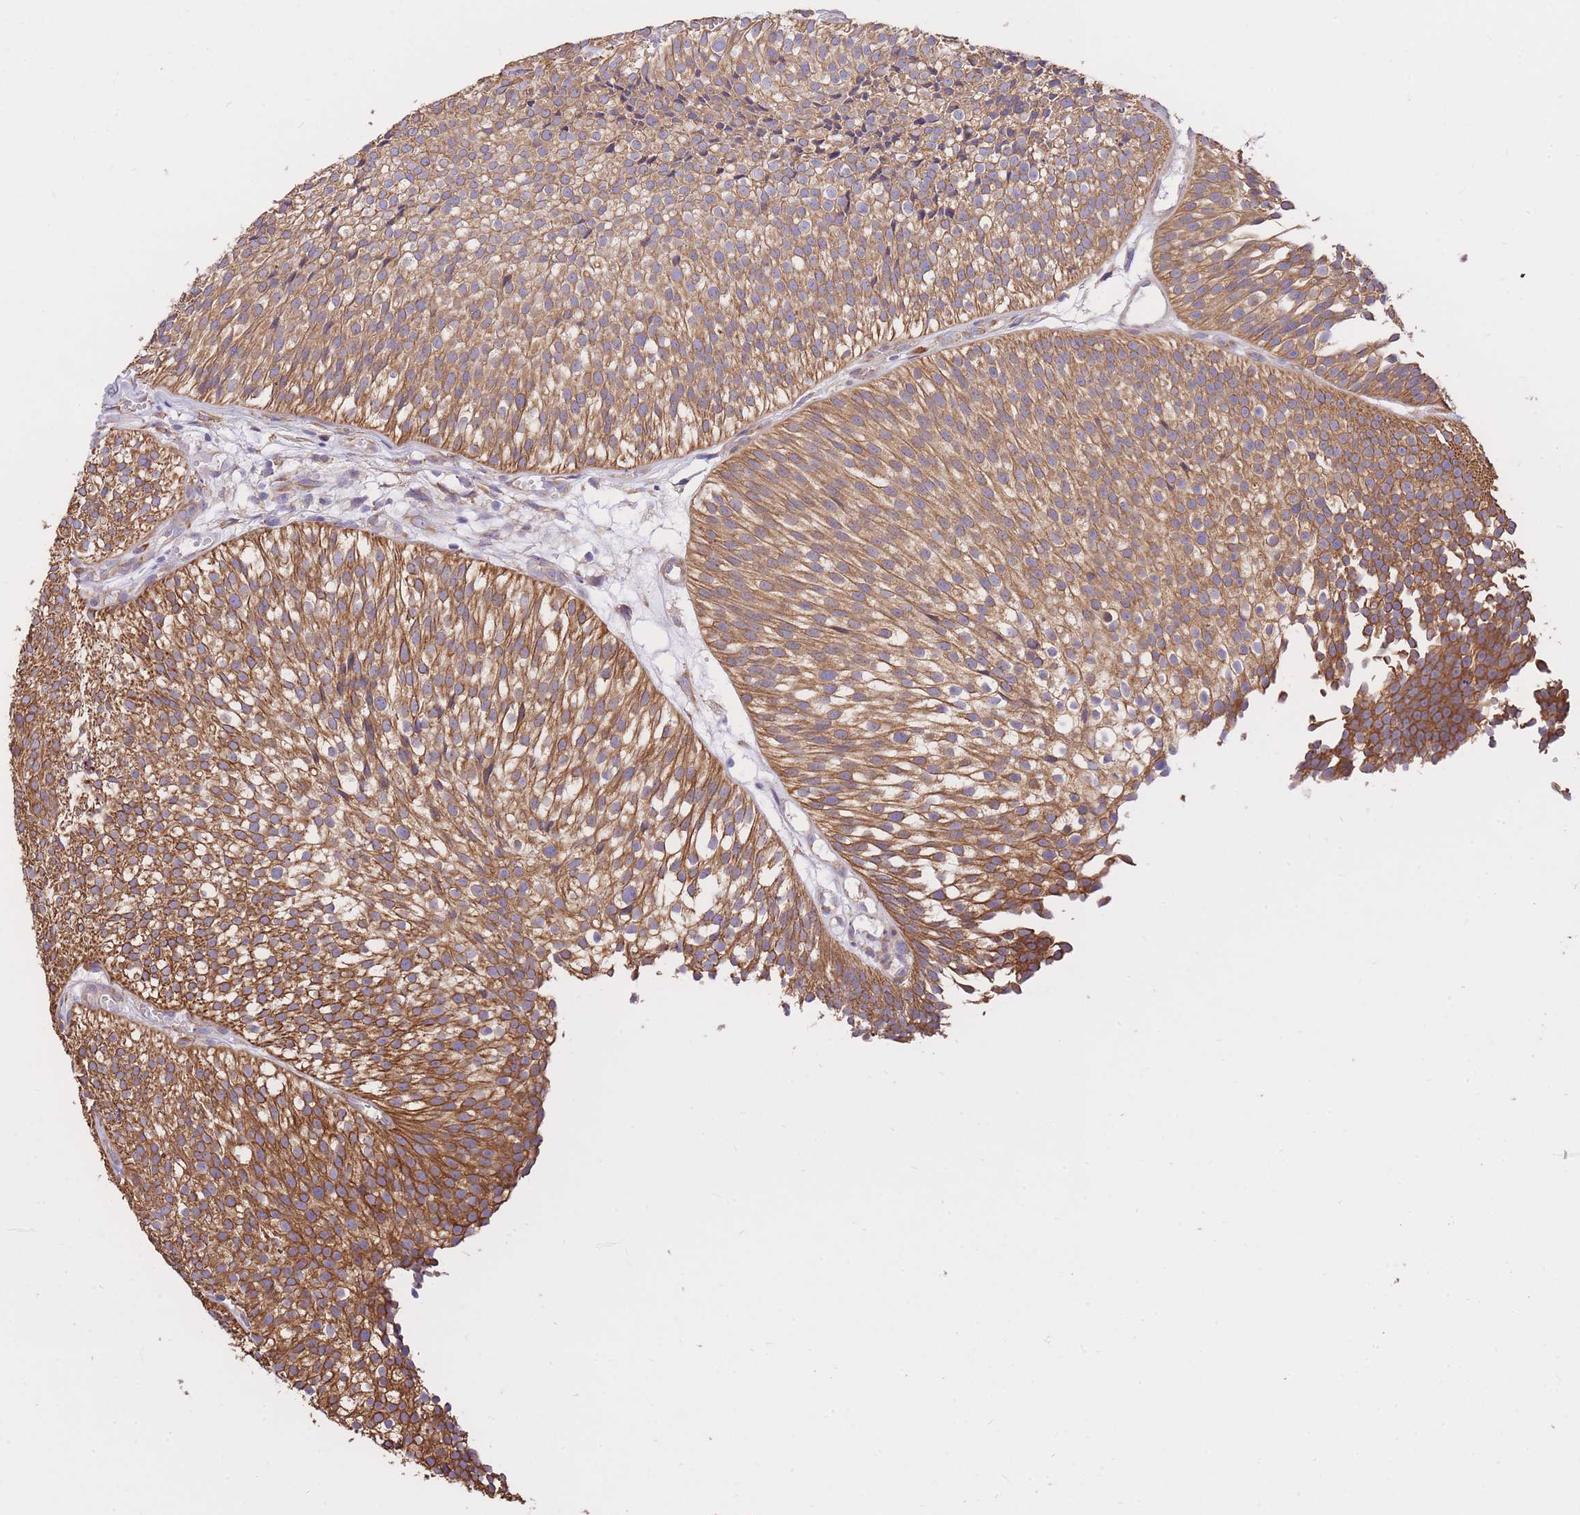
{"staining": {"intensity": "moderate", "quantity": ">75%", "location": "cytoplasmic/membranous"}, "tissue": "urothelial cancer", "cell_type": "Tumor cells", "image_type": "cancer", "snomed": [{"axis": "morphology", "description": "Urothelial carcinoma, Low grade"}, {"axis": "topography", "description": "Urinary bladder"}], "caption": "Immunohistochemistry (IHC) (DAB) staining of urothelial cancer demonstrates moderate cytoplasmic/membranous protein staining in about >75% of tumor cells. (Brightfield microscopy of DAB IHC at high magnification).", "gene": "GBP7", "patient": {"sex": "male", "age": 91}}